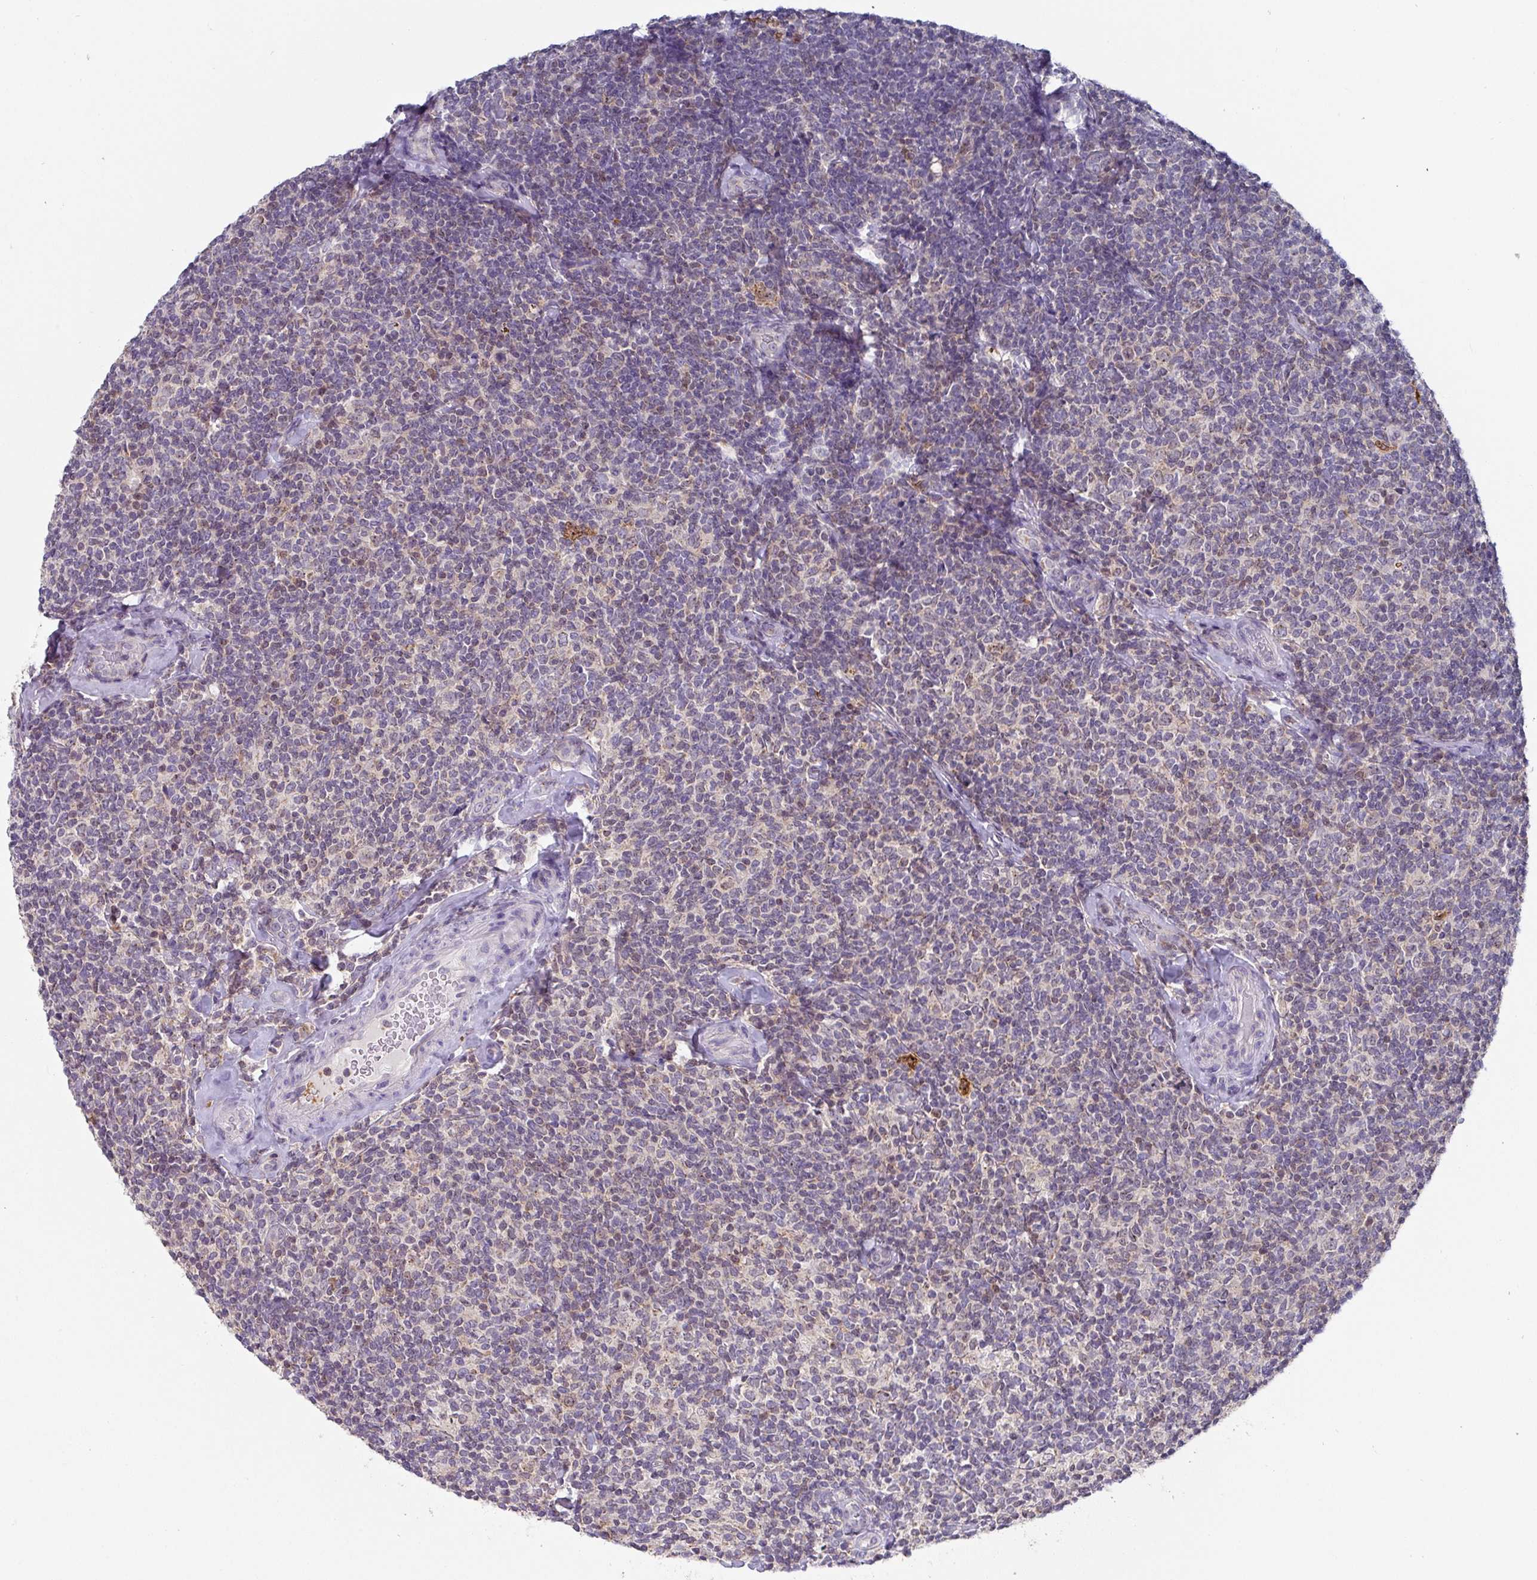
{"staining": {"intensity": "negative", "quantity": "none", "location": "none"}, "tissue": "lymphoma", "cell_type": "Tumor cells", "image_type": "cancer", "snomed": [{"axis": "morphology", "description": "Malignant lymphoma, non-Hodgkin's type, Low grade"}, {"axis": "topography", "description": "Lymph node"}], "caption": "DAB (3,3'-diaminobenzidine) immunohistochemical staining of malignant lymphoma, non-Hodgkin's type (low-grade) displays no significant positivity in tumor cells.", "gene": "DCAF12L2", "patient": {"sex": "female", "age": 56}}